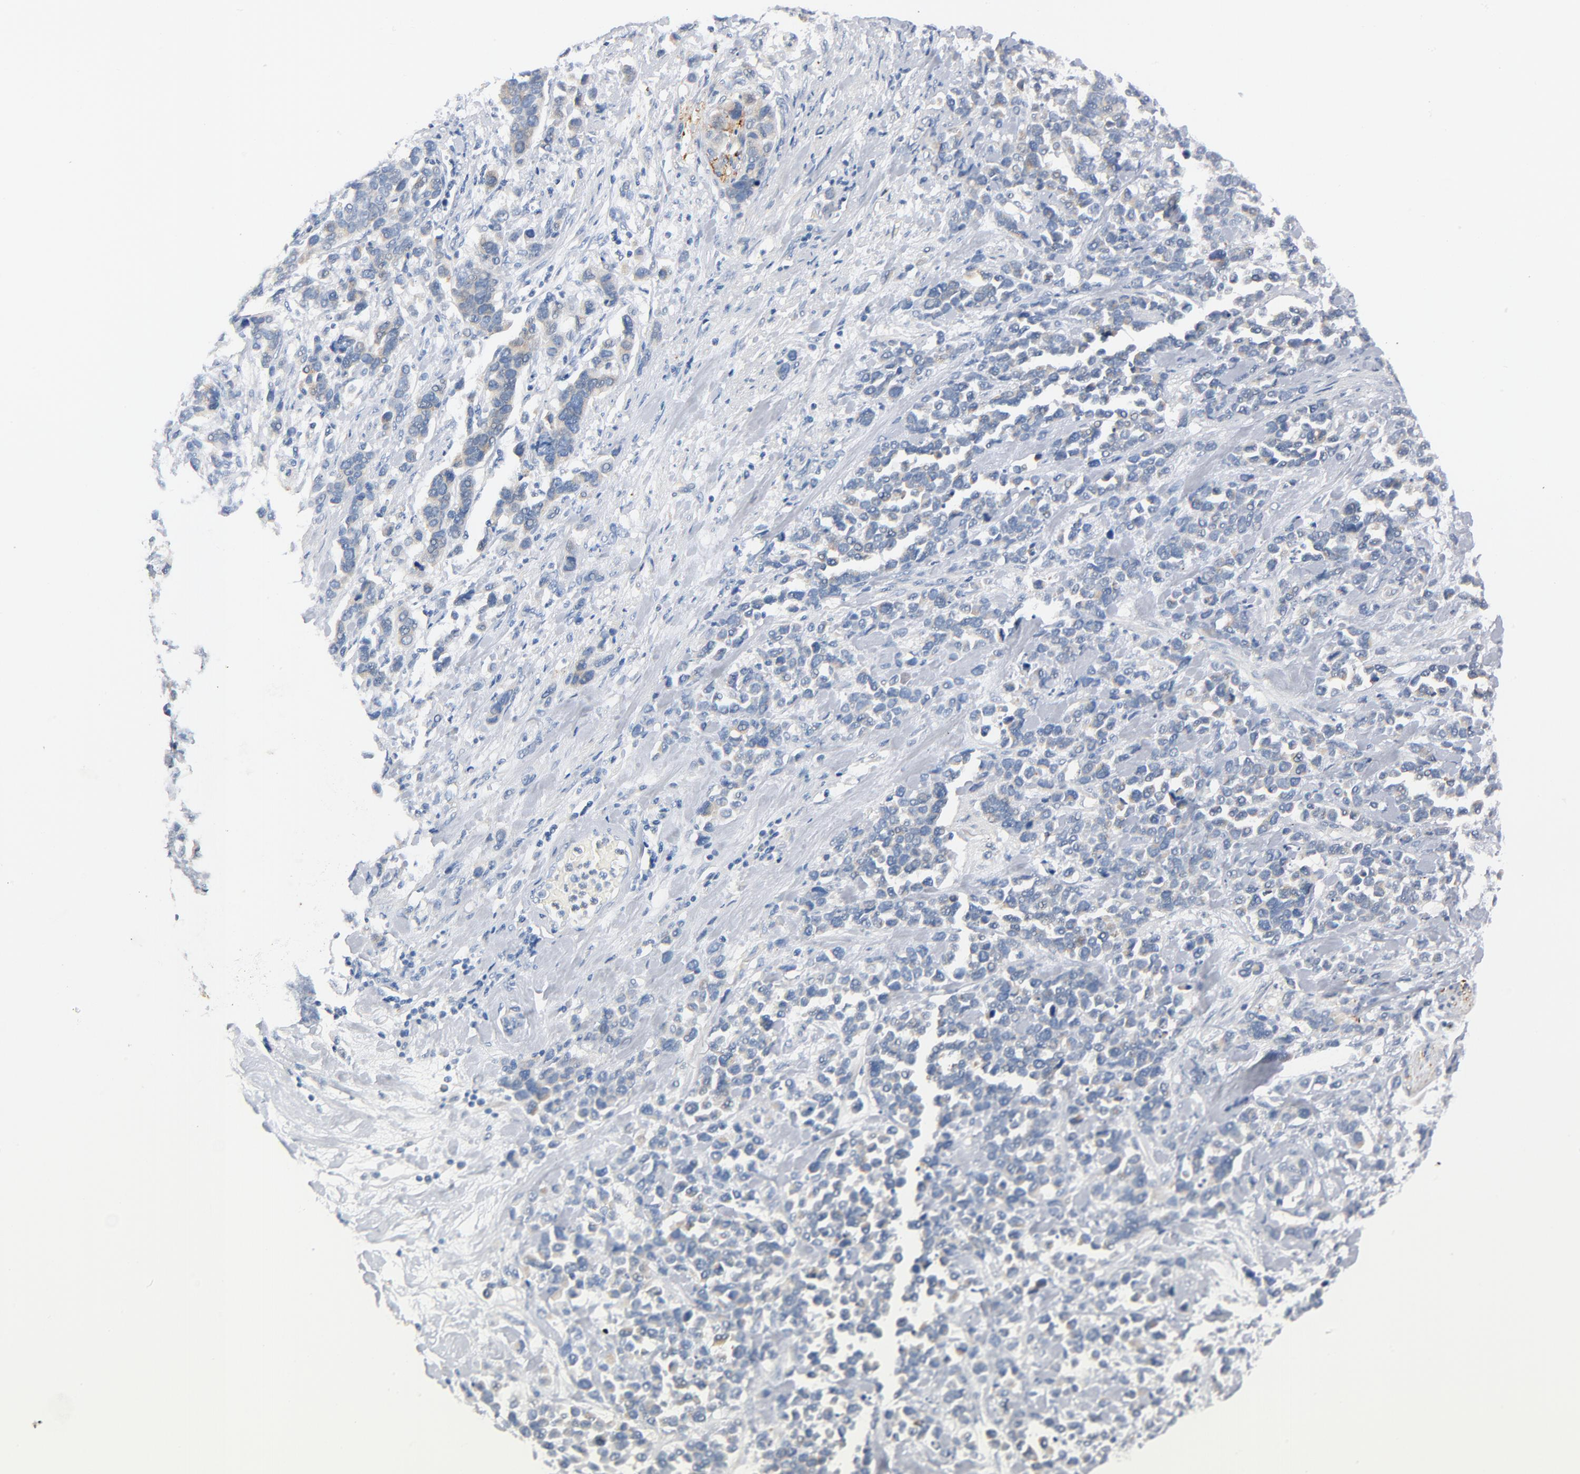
{"staining": {"intensity": "negative", "quantity": "none", "location": "none"}, "tissue": "stomach cancer", "cell_type": "Tumor cells", "image_type": "cancer", "snomed": [{"axis": "morphology", "description": "Adenocarcinoma, NOS"}, {"axis": "topography", "description": "Stomach, upper"}], "caption": "Histopathology image shows no significant protein expression in tumor cells of stomach cancer.", "gene": "IFT43", "patient": {"sex": "male", "age": 71}}